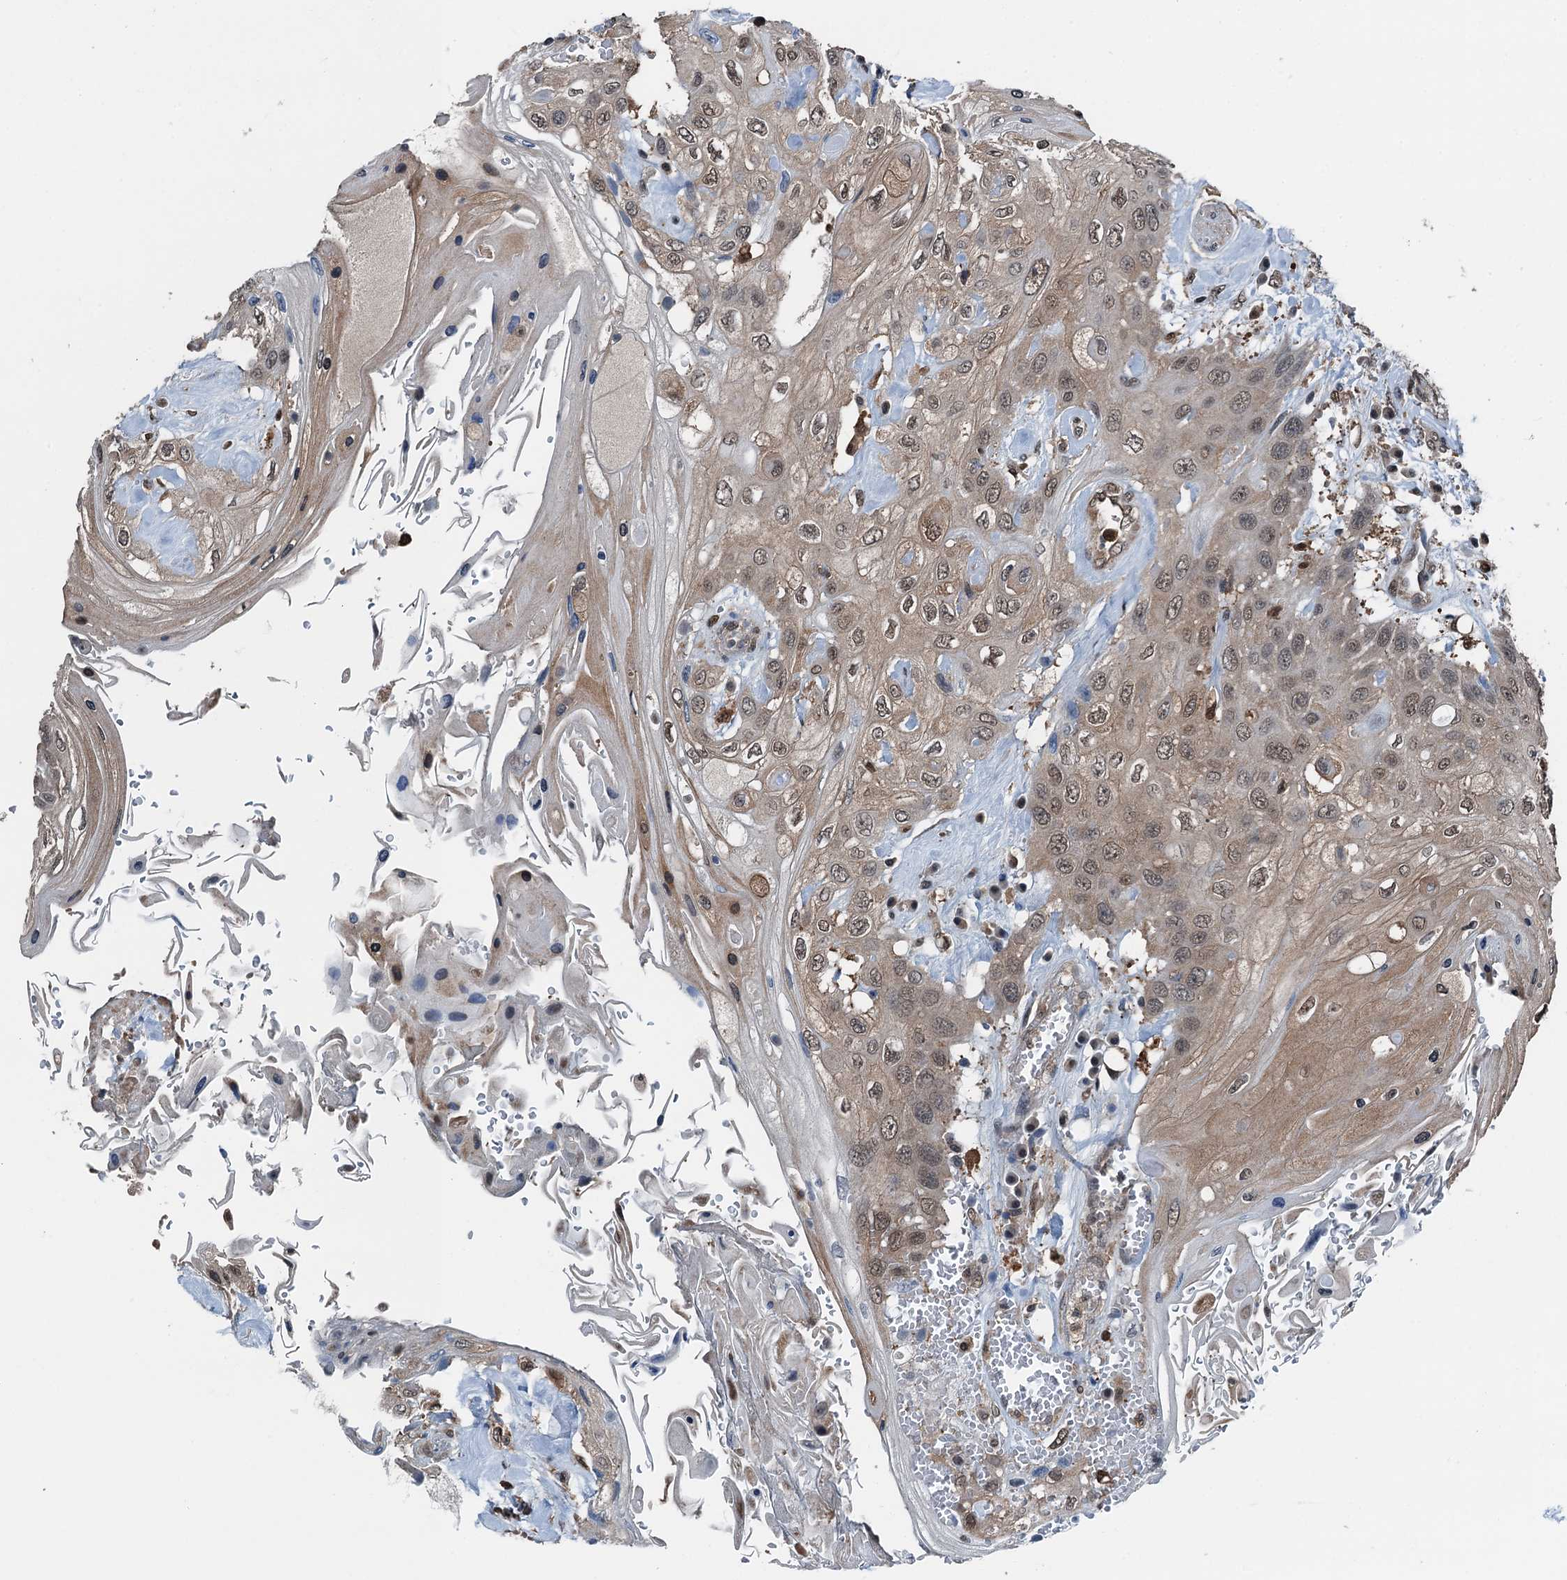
{"staining": {"intensity": "moderate", "quantity": ">75%", "location": "cytoplasmic/membranous,nuclear"}, "tissue": "head and neck cancer", "cell_type": "Tumor cells", "image_type": "cancer", "snomed": [{"axis": "morphology", "description": "Squamous cell carcinoma, NOS"}, {"axis": "topography", "description": "Head-Neck"}], "caption": "Protein expression analysis of squamous cell carcinoma (head and neck) displays moderate cytoplasmic/membranous and nuclear positivity in approximately >75% of tumor cells.", "gene": "RNH1", "patient": {"sex": "female", "age": 43}}